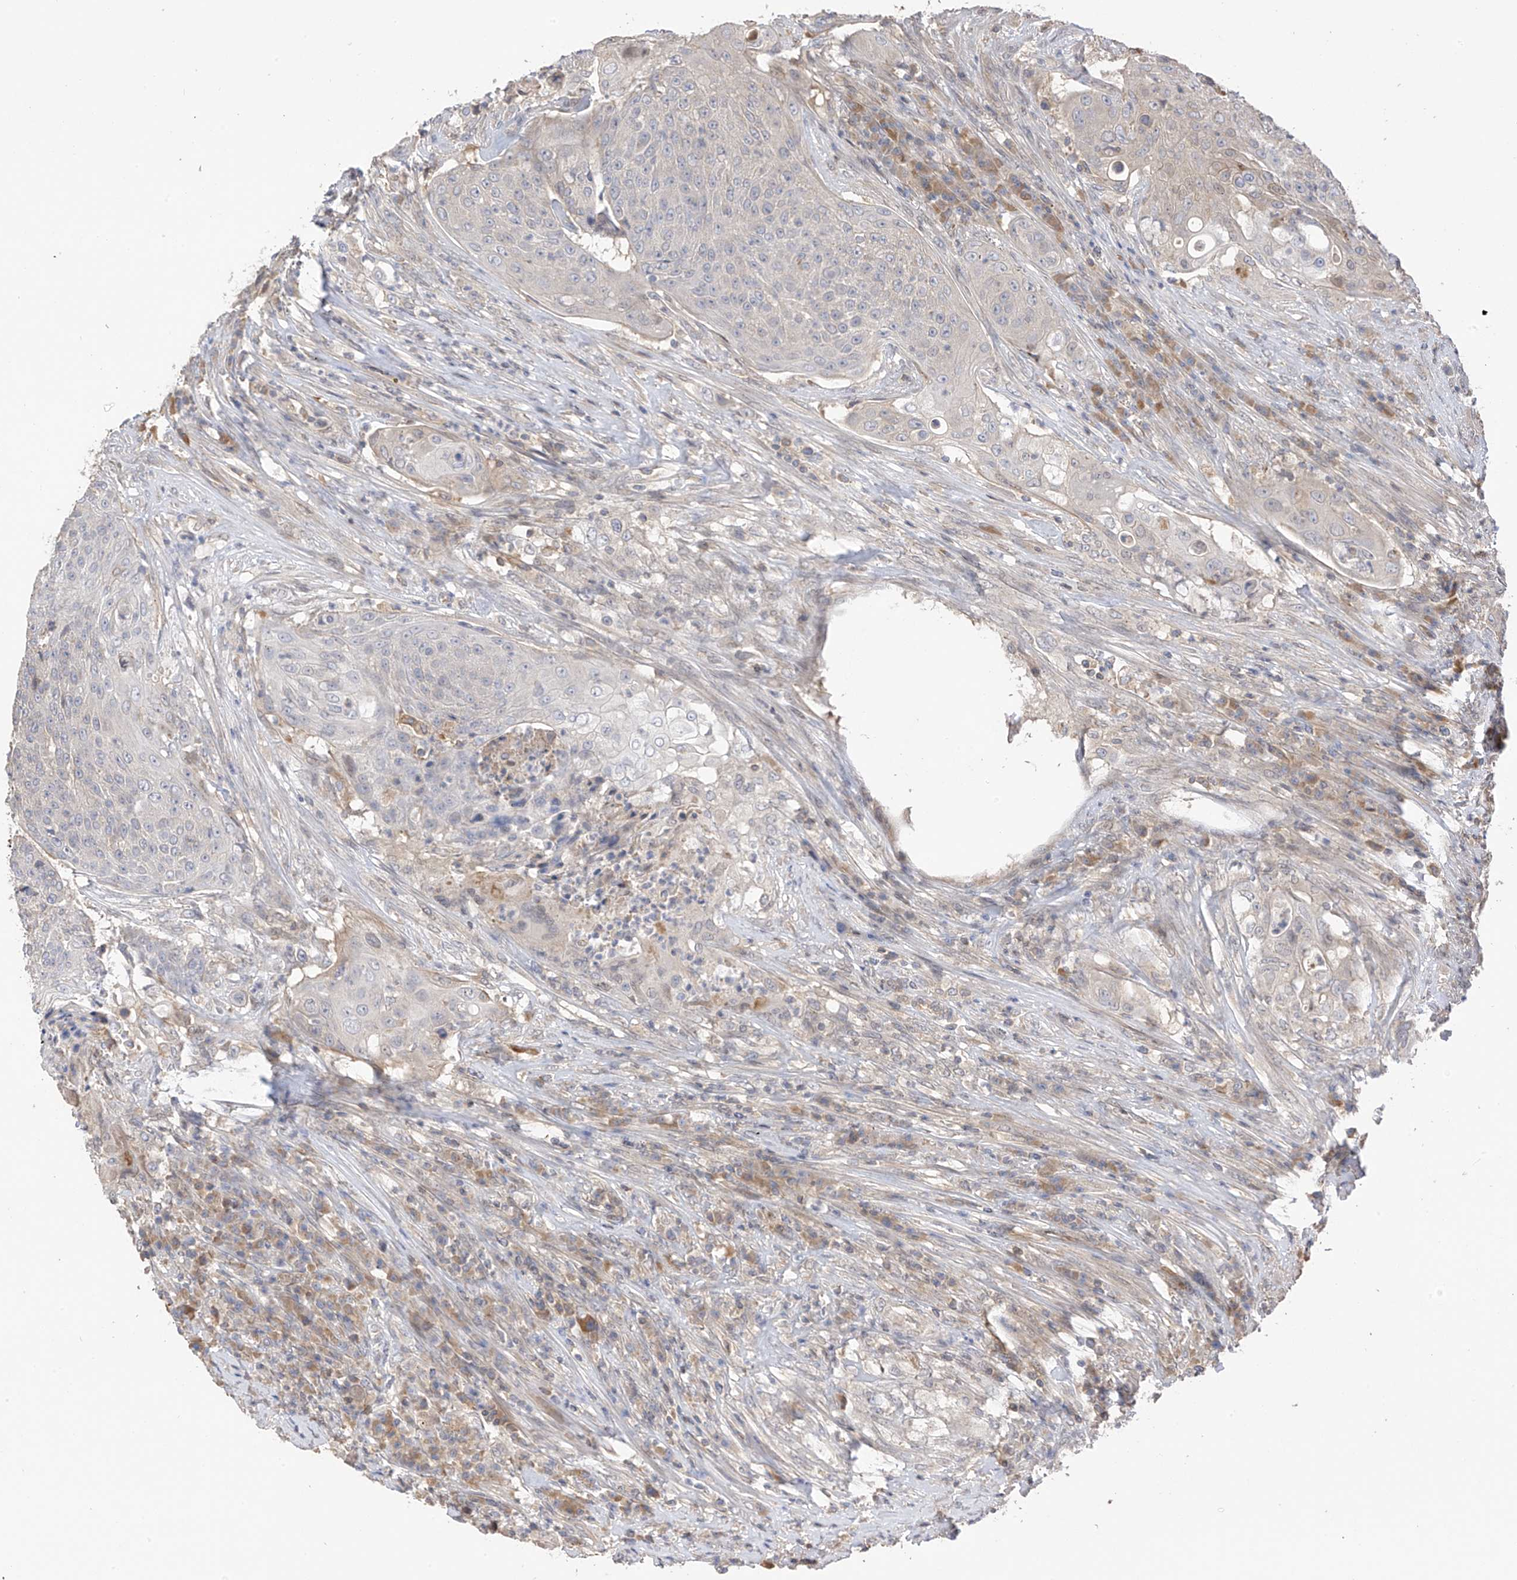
{"staining": {"intensity": "negative", "quantity": "none", "location": "none"}, "tissue": "urothelial cancer", "cell_type": "Tumor cells", "image_type": "cancer", "snomed": [{"axis": "morphology", "description": "Urothelial carcinoma, High grade"}, {"axis": "topography", "description": "Urinary bladder"}], "caption": "This is a histopathology image of IHC staining of urothelial cancer, which shows no staining in tumor cells. (DAB (3,3'-diaminobenzidine) immunohistochemistry (IHC) visualized using brightfield microscopy, high magnification).", "gene": "REC8", "patient": {"sex": "female", "age": 63}}